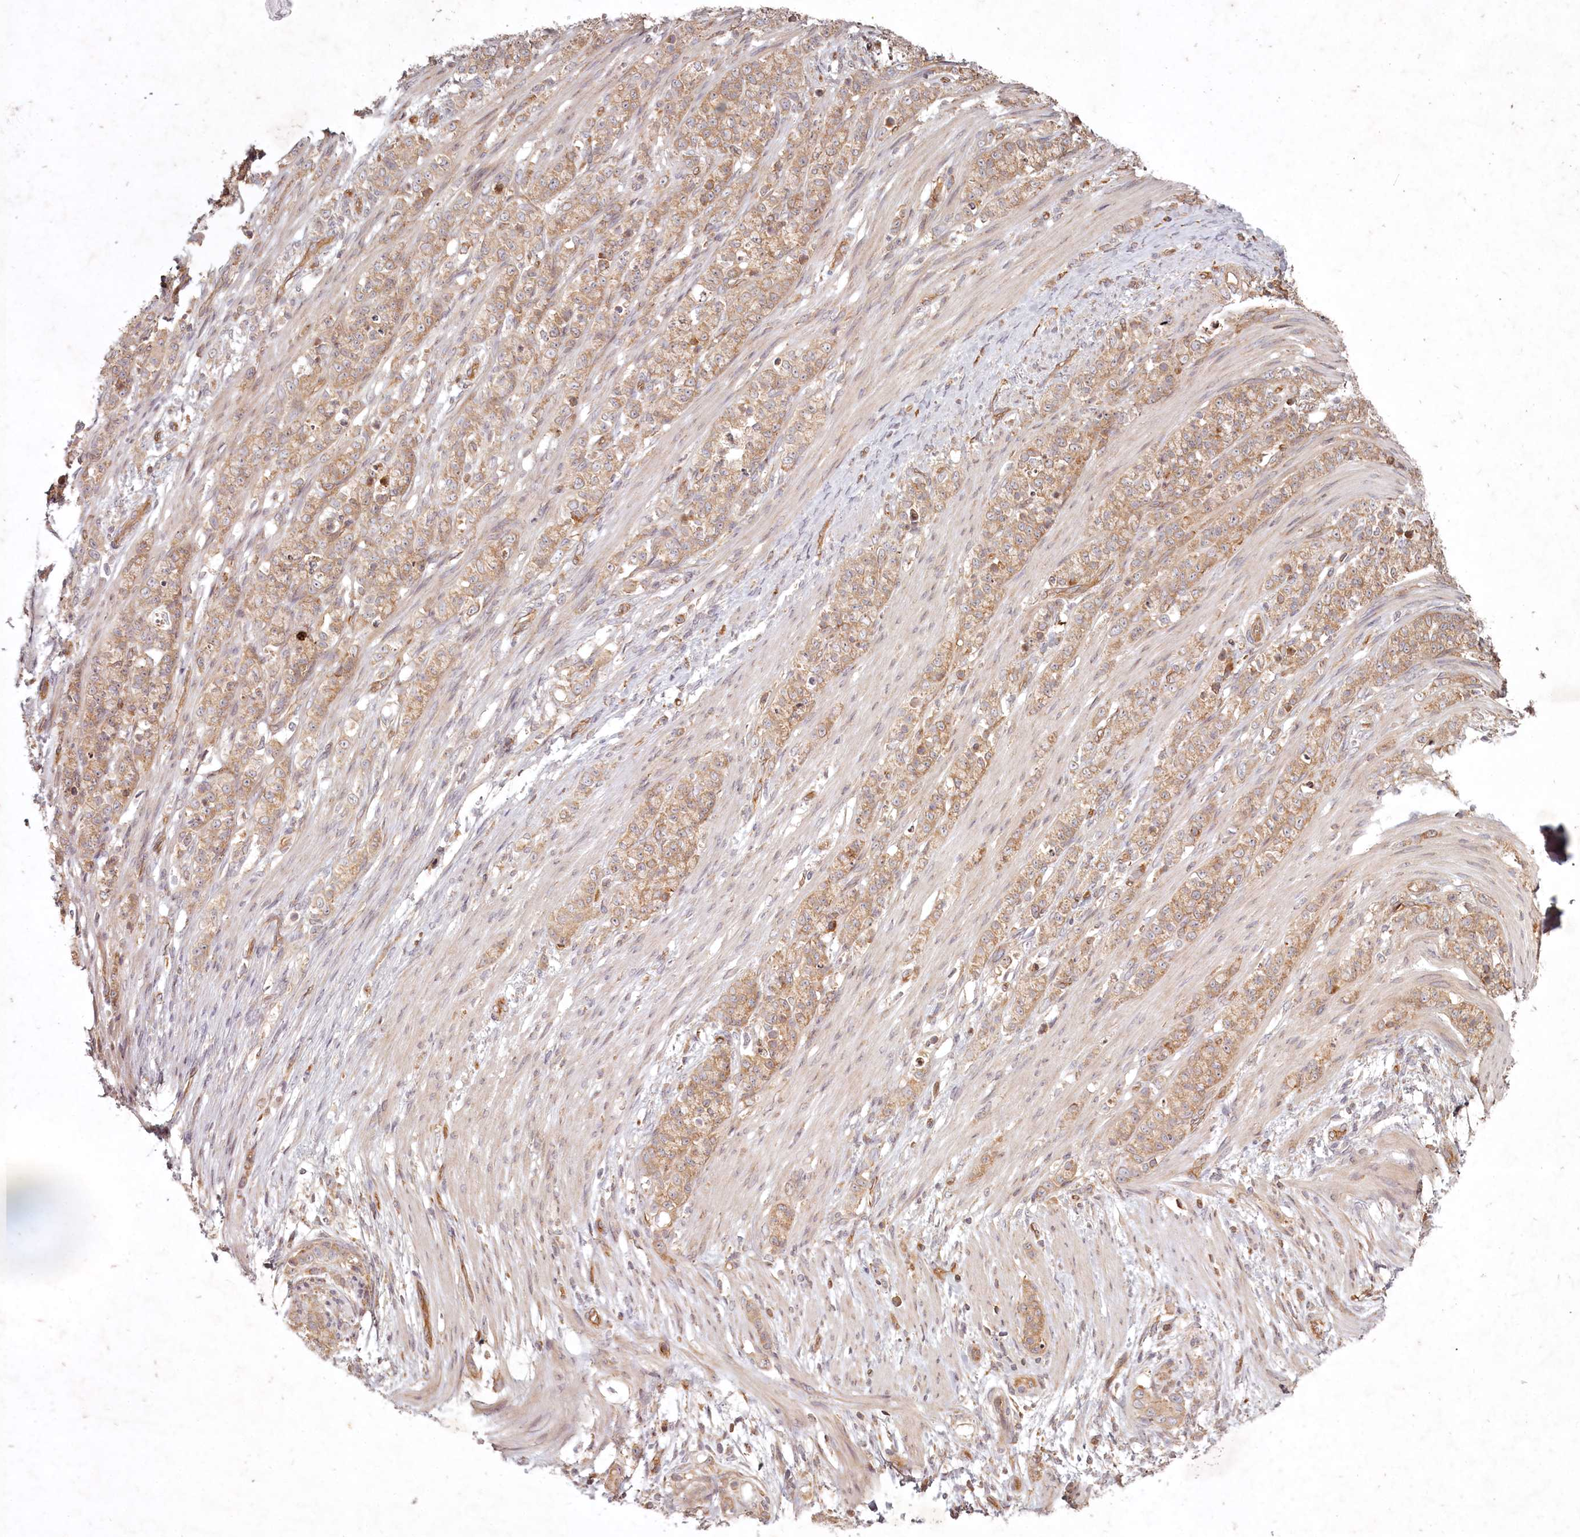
{"staining": {"intensity": "moderate", "quantity": ">75%", "location": "cytoplasmic/membranous"}, "tissue": "stomach cancer", "cell_type": "Tumor cells", "image_type": "cancer", "snomed": [{"axis": "morphology", "description": "Adenocarcinoma, NOS"}, {"axis": "topography", "description": "Stomach"}], "caption": "High-power microscopy captured an immunohistochemistry (IHC) histopathology image of adenocarcinoma (stomach), revealing moderate cytoplasmic/membranous staining in about >75% of tumor cells.", "gene": "TMIE", "patient": {"sex": "female", "age": 79}}